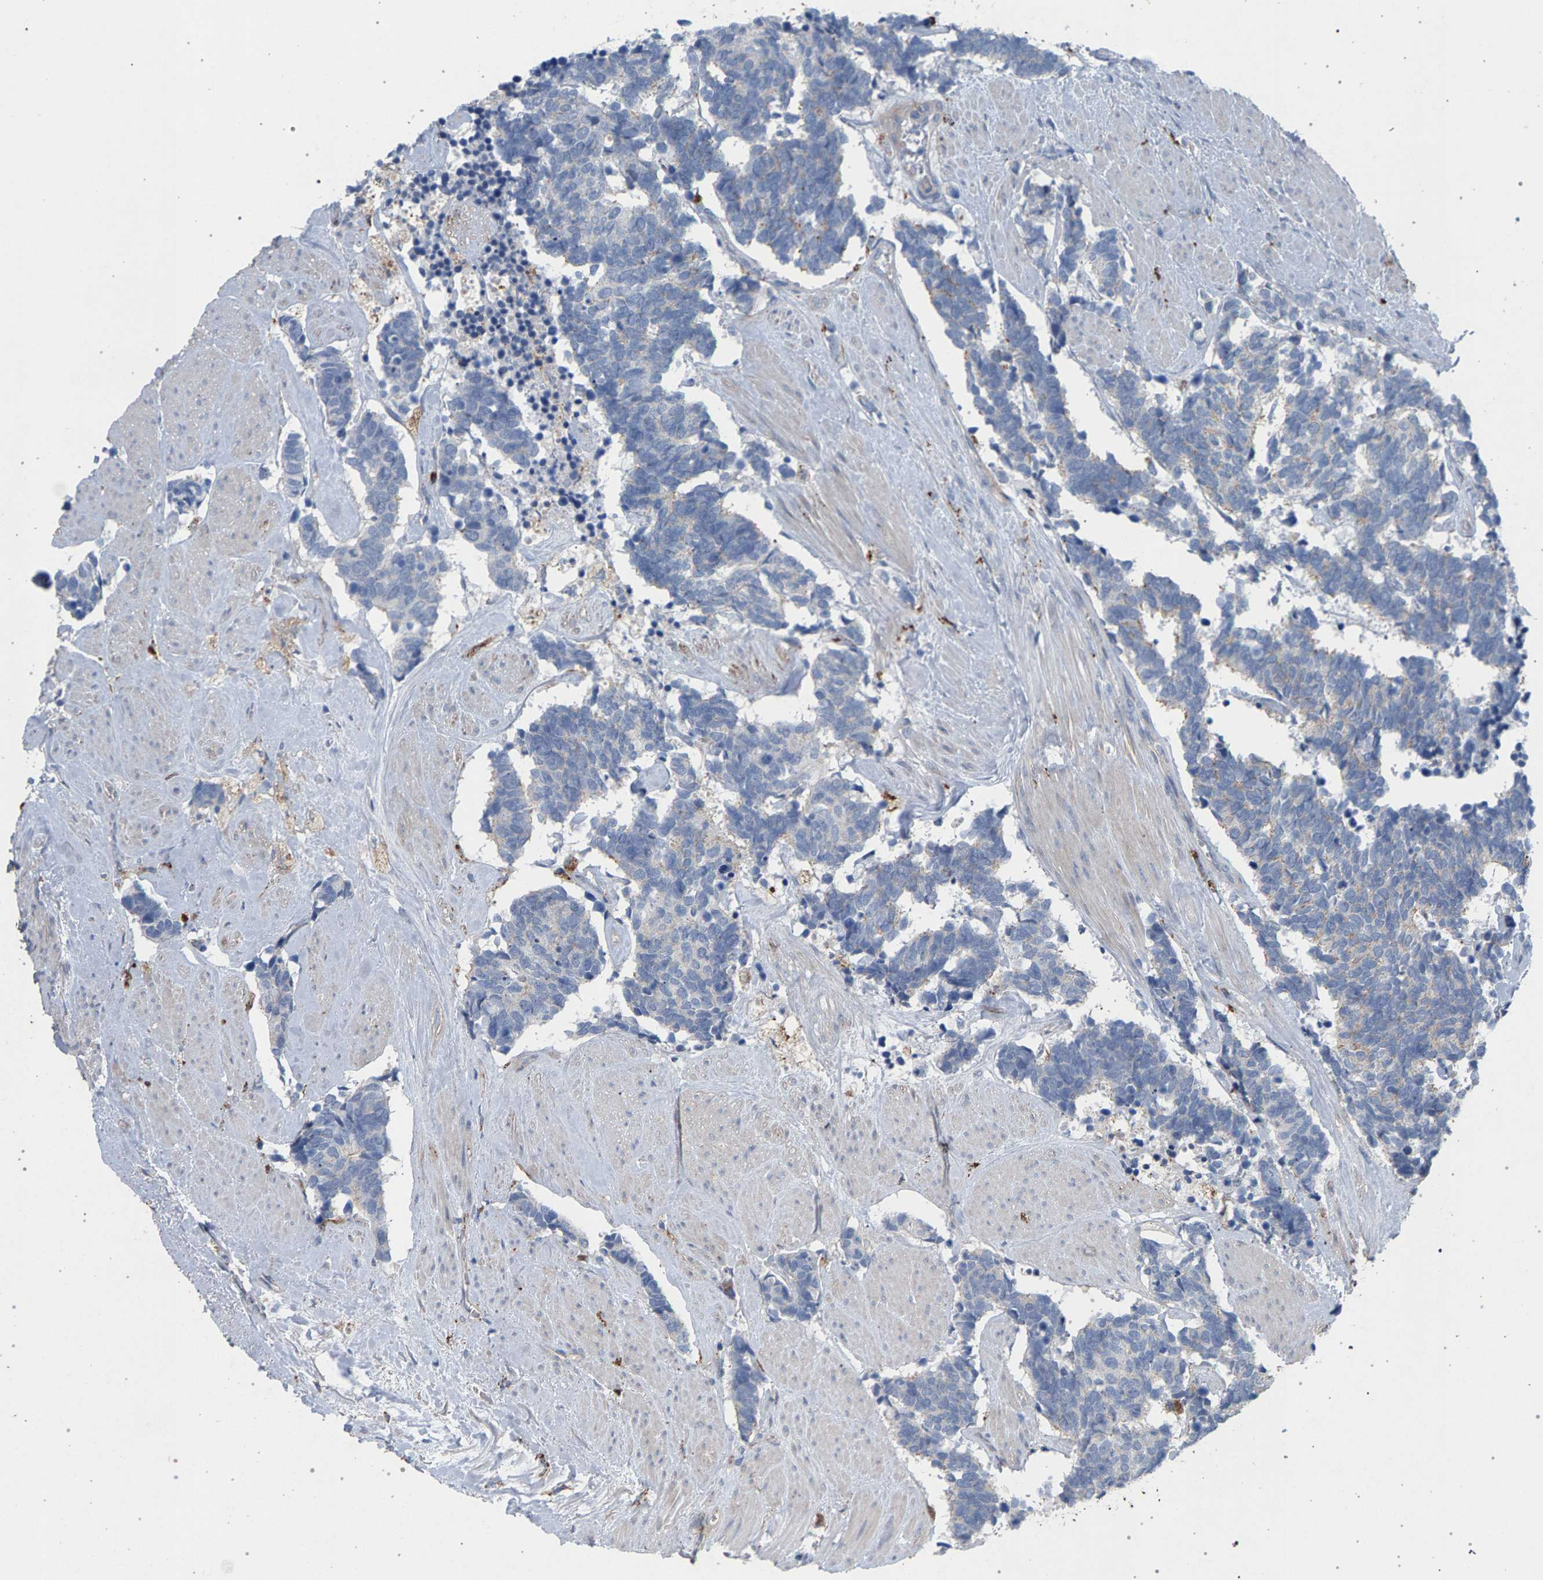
{"staining": {"intensity": "weak", "quantity": "<25%", "location": "cytoplasmic/membranous"}, "tissue": "carcinoid", "cell_type": "Tumor cells", "image_type": "cancer", "snomed": [{"axis": "morphology", "description": "Carcinoma, NOS"}, {"axis": "morphology", "description": "Carcinoid, malignant, NOS"}, {"axis": "topography", "description": "Urinary bladder"}], "caption": "Immunohistochemistry (IHC) of human carcinoid demonstrates no positivity in tumor cells.", "gene": "MAMDC2", "patient": {"sex": "male", "age": 57}}